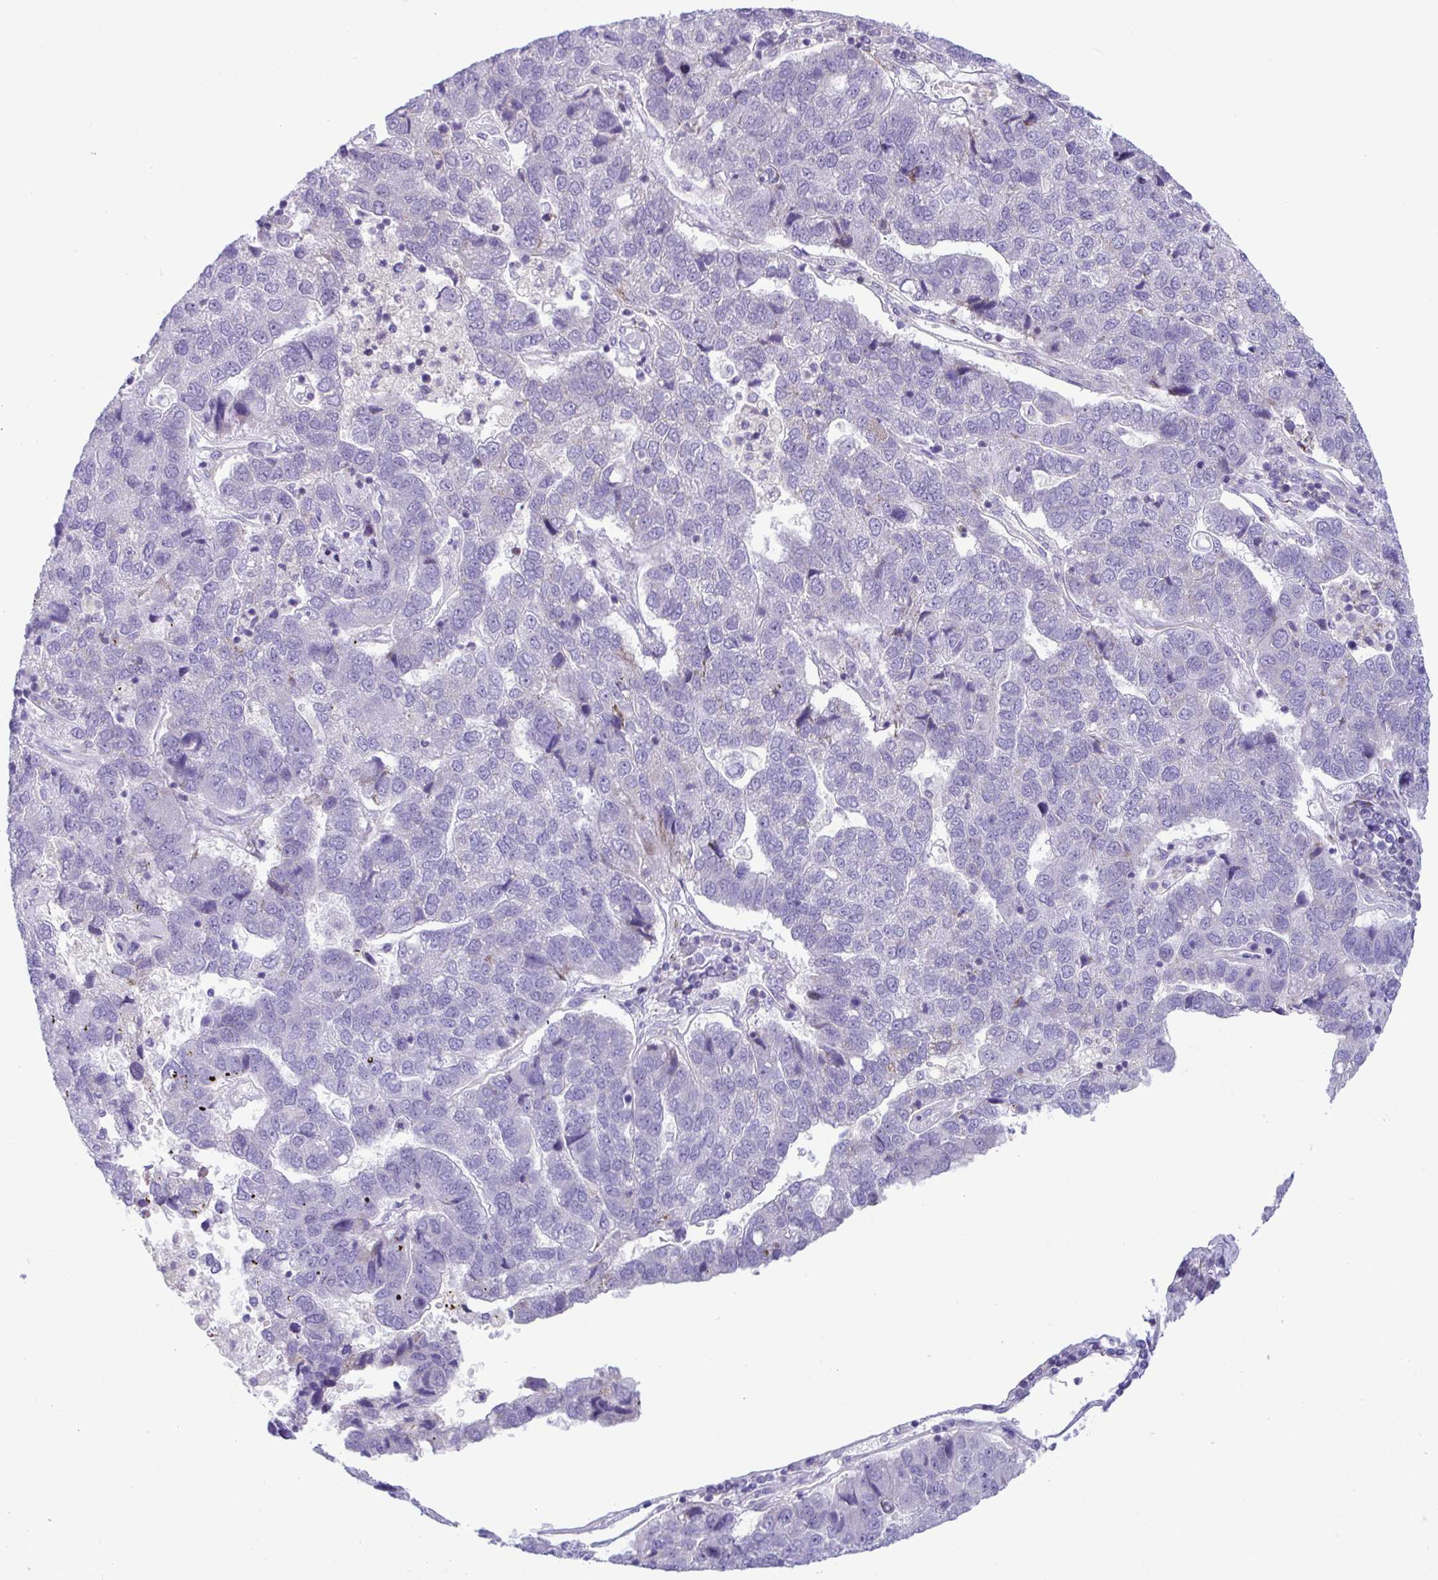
{"staining": {"intensity": "negative", "quantity": "none", "location": "none"}, "tissue": "pancreatic cancer", "cell_type": "Tumor cells", "image_type": "cancer", "snomed": [{"axis": "morphology", "description": "Adenocarcinoma, NOS"}, {"axis": "topography", "description": "Pancreas"}], "caption": "IHC photomicrograph of neoplastic tissue: human pancreatic adenocarcinoma stained with DAB demonstrates no significant protein expression in tumor cells. Nuclei are stained in blue.", "gene": "DTX3", "patient": {"sex": "female", "age": 61}}